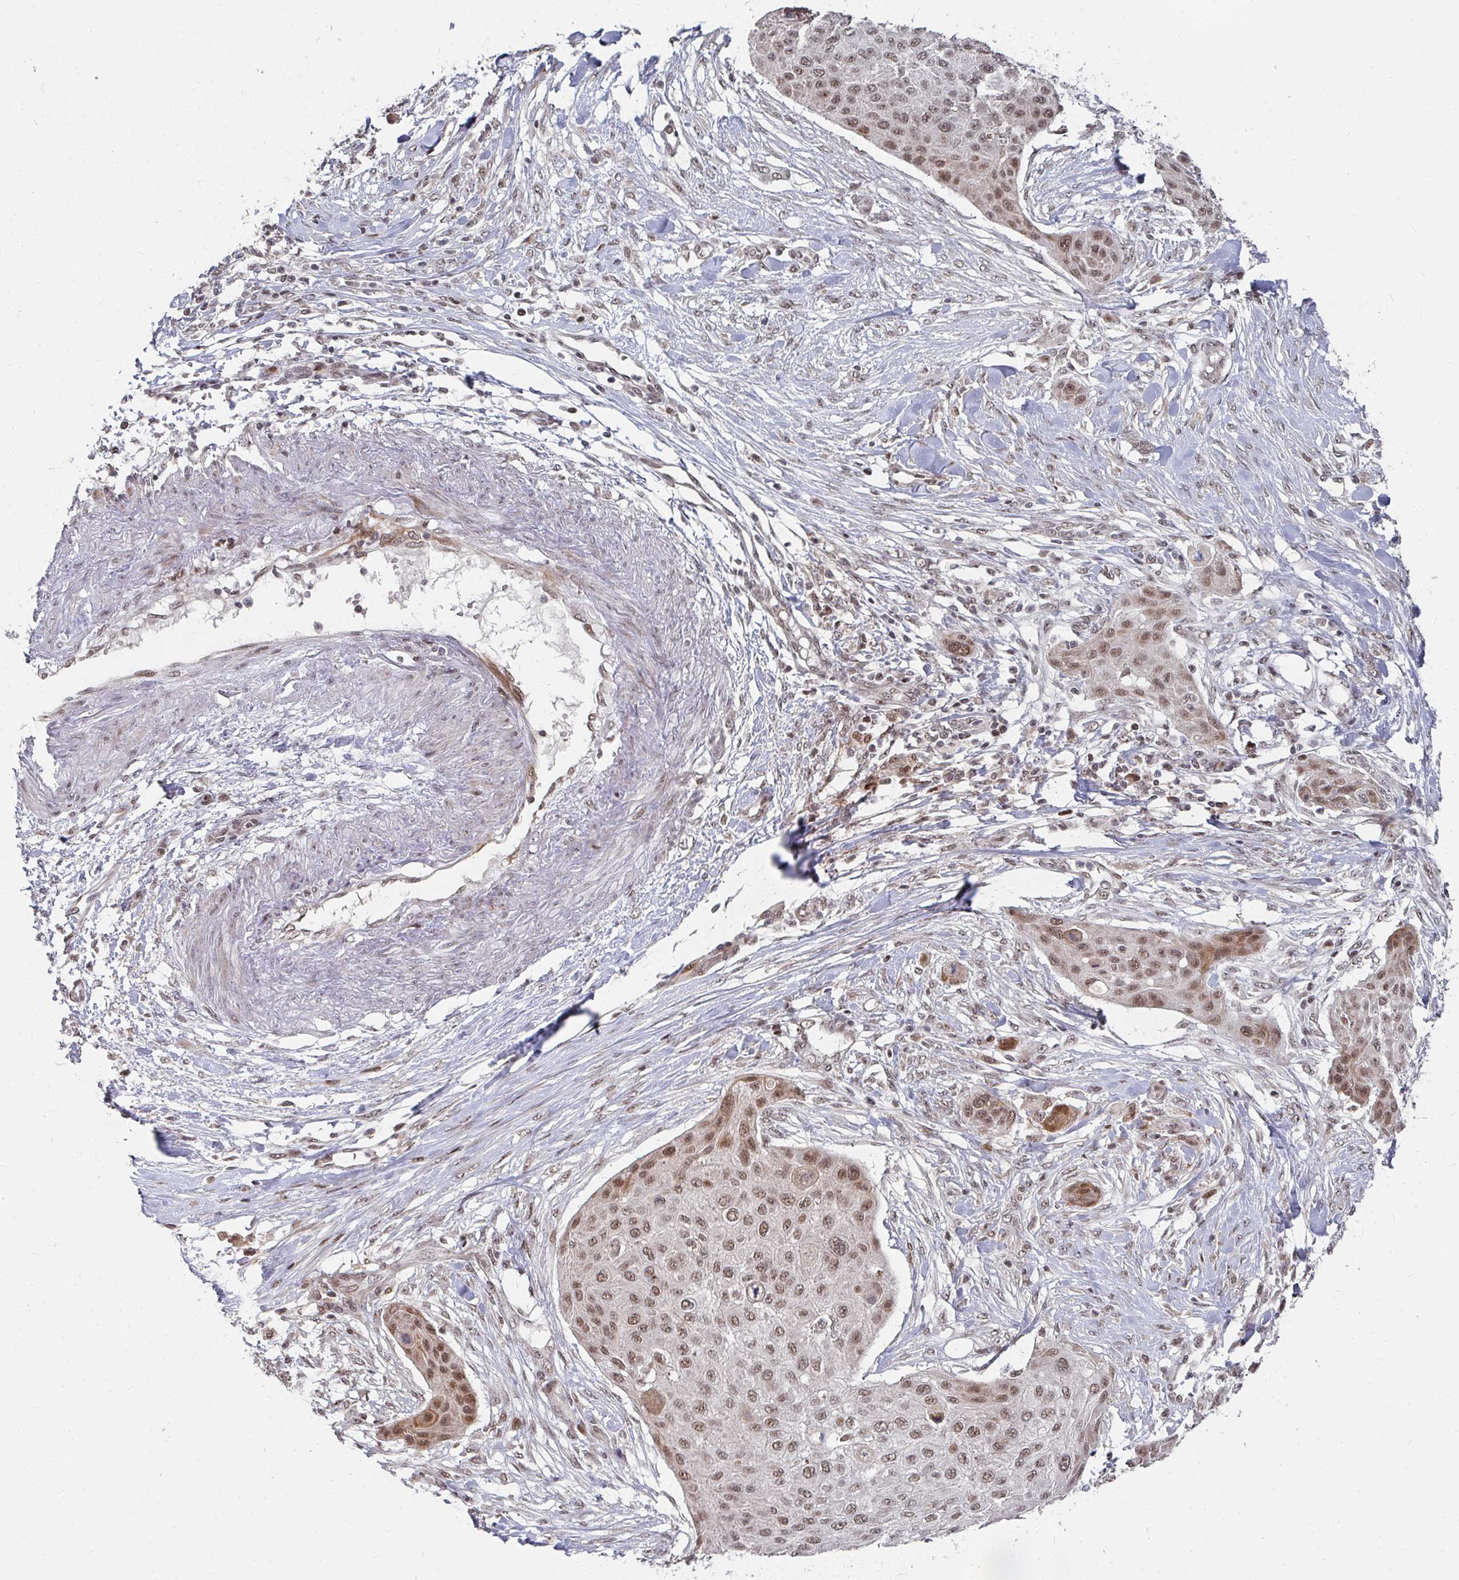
{"staining": {"intensity": "moderate", "quantity": ">75%", "location": "nuclear"}, "tissue": "skin cancer", "cell_type": "Tumor cells", "image_type": "cancer", "snomed": [{"axis": "morphology", "description": "Squamous cell carcinoma, NOS"}, {"axis": "topography", "description": "Skin"}], "caption": "IHC of skin cancer (squamous cell carcinoma) displays medium levels of moderate nuclear positivity in approximately >75% of tumor cells.", "gene": "RBBP5", "patient": {"sex": "female", "age": 87}}